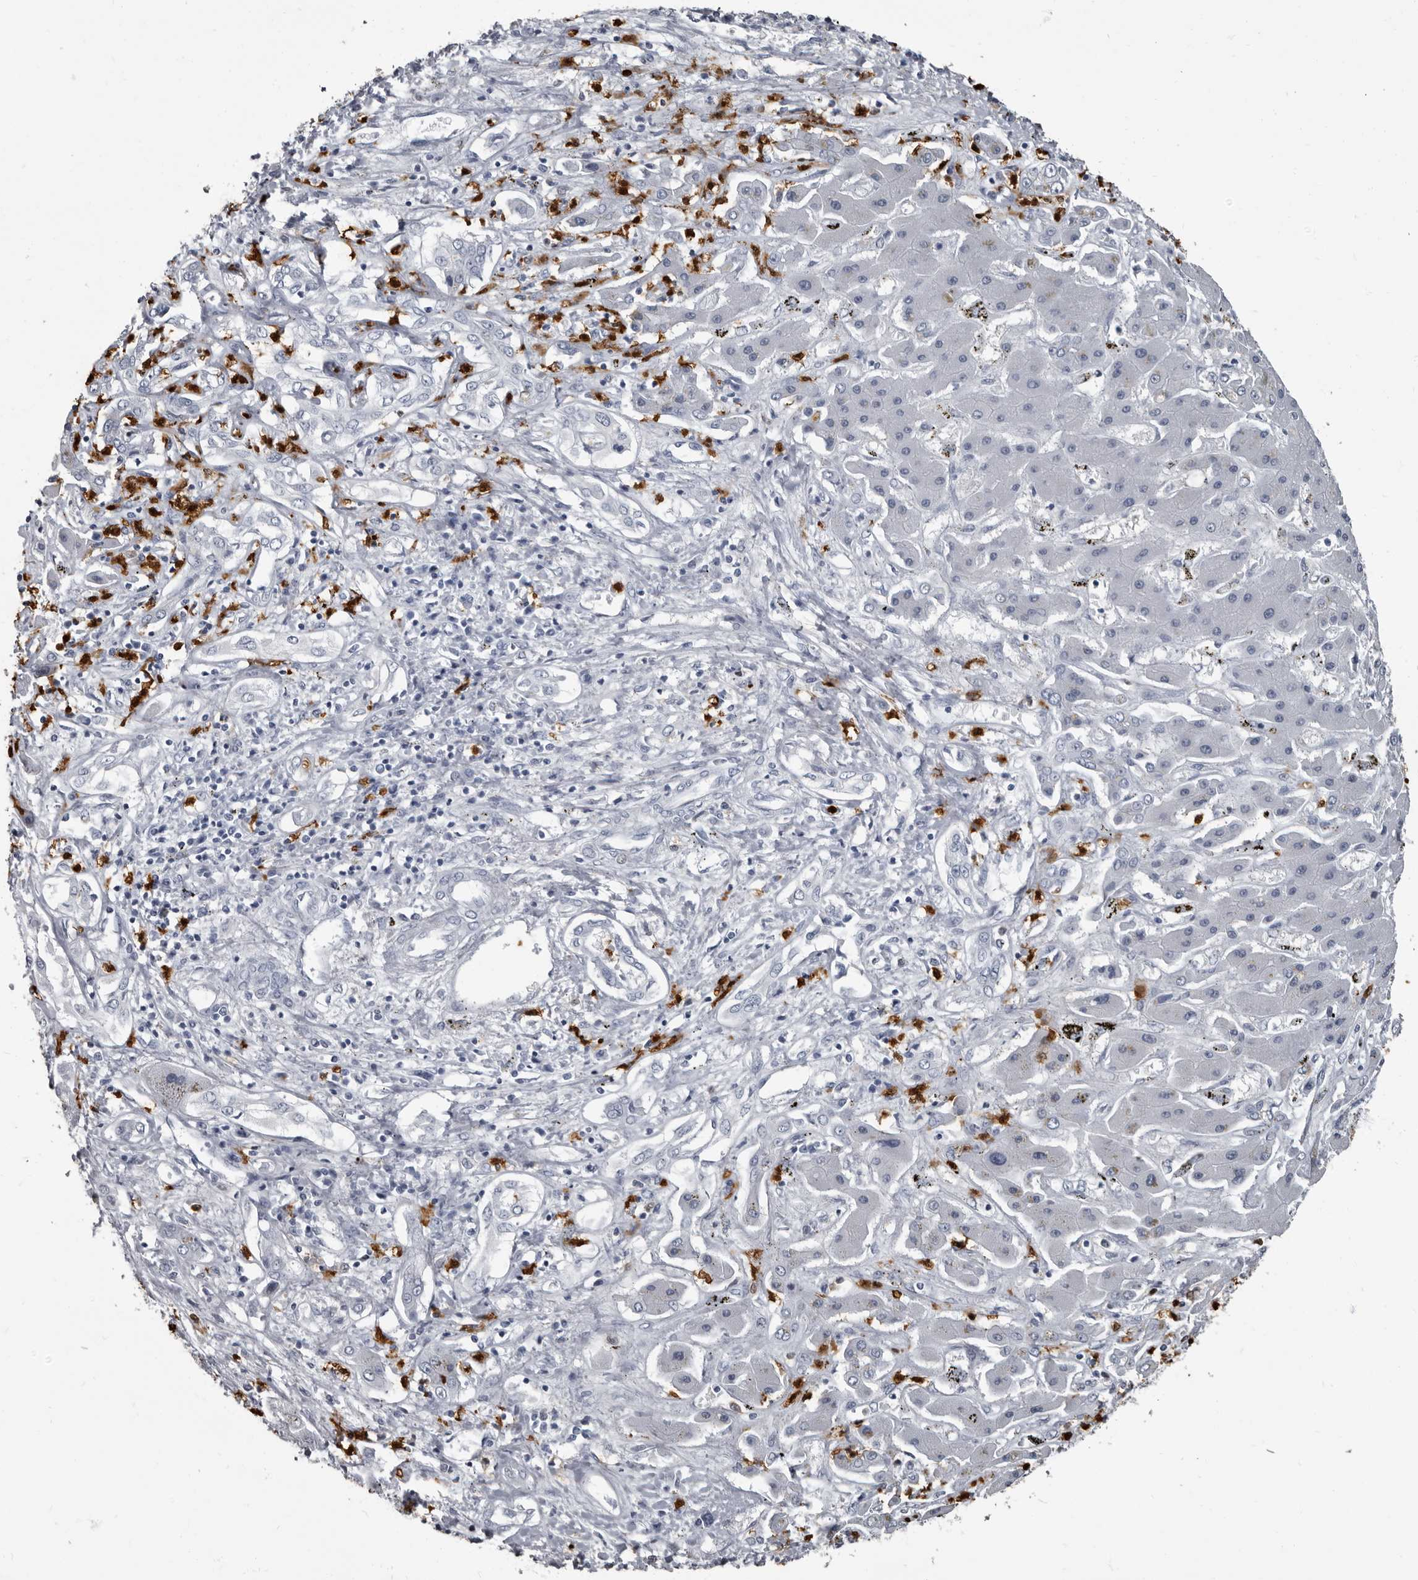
{"staining": {"intensity": "negative", "quantity": "none", "location": "none"}, "tissue": "liver cancer", "cell_type": "Tumor cells", "image_type": "cancer", "snomed": [{"axis": "morphology", "description": "Cholangiocarcinoma"}, {"axis": "topography", "description": "Liver"}], "caption": "Histopathology image shows no protein staining in tumor cells of liver cholangiocarcinoma tissue. The staining was performed using DAB (3,3'-diaminobenzidine) to visualize the protein expression in brown, while the nuclei were stained in blue with hematoxylin (Magnification: 20x).", "gene": "TPD52L1", "patient": {"sex": "male", "age": 67}}